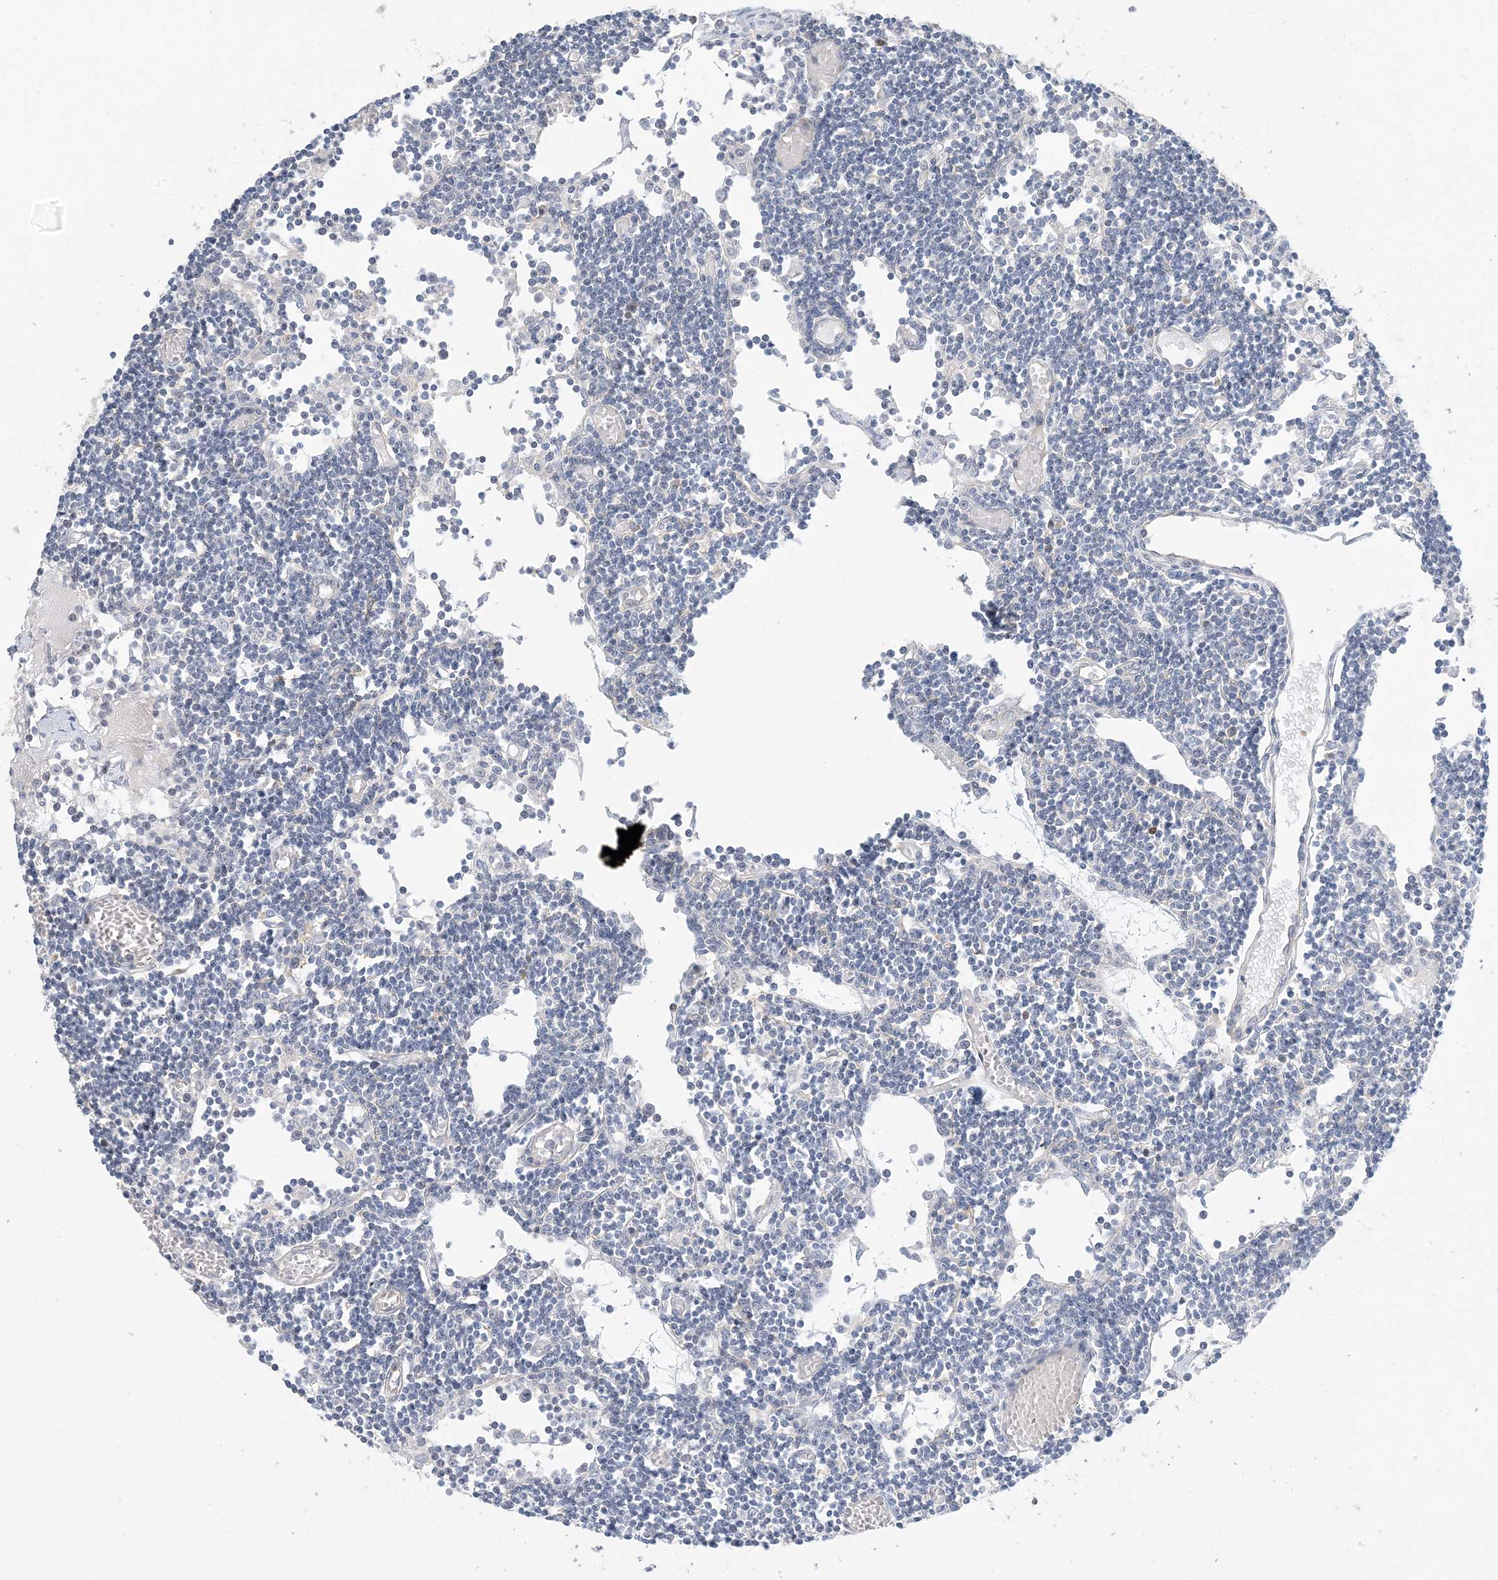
{"staining": {"intensity": "negative", "quantity": "none", "location": "none"}, "tissue": "lymph node", "cell_type": "Germinal center cells", "image_type": "normal", "snomed": [{"axis": "morphology", "description": "Normal tissue, NOS"}, {"axis": "topography", "description": "Lymph node"}], "caption": "Germinal center cells show no significant protein positivity in unremarkable lymph node. (Immunohistochemistry, brightfield microscopy, high magnification).", "gene": "IL36B", "patient": {"sex": "female", "age": 11}}